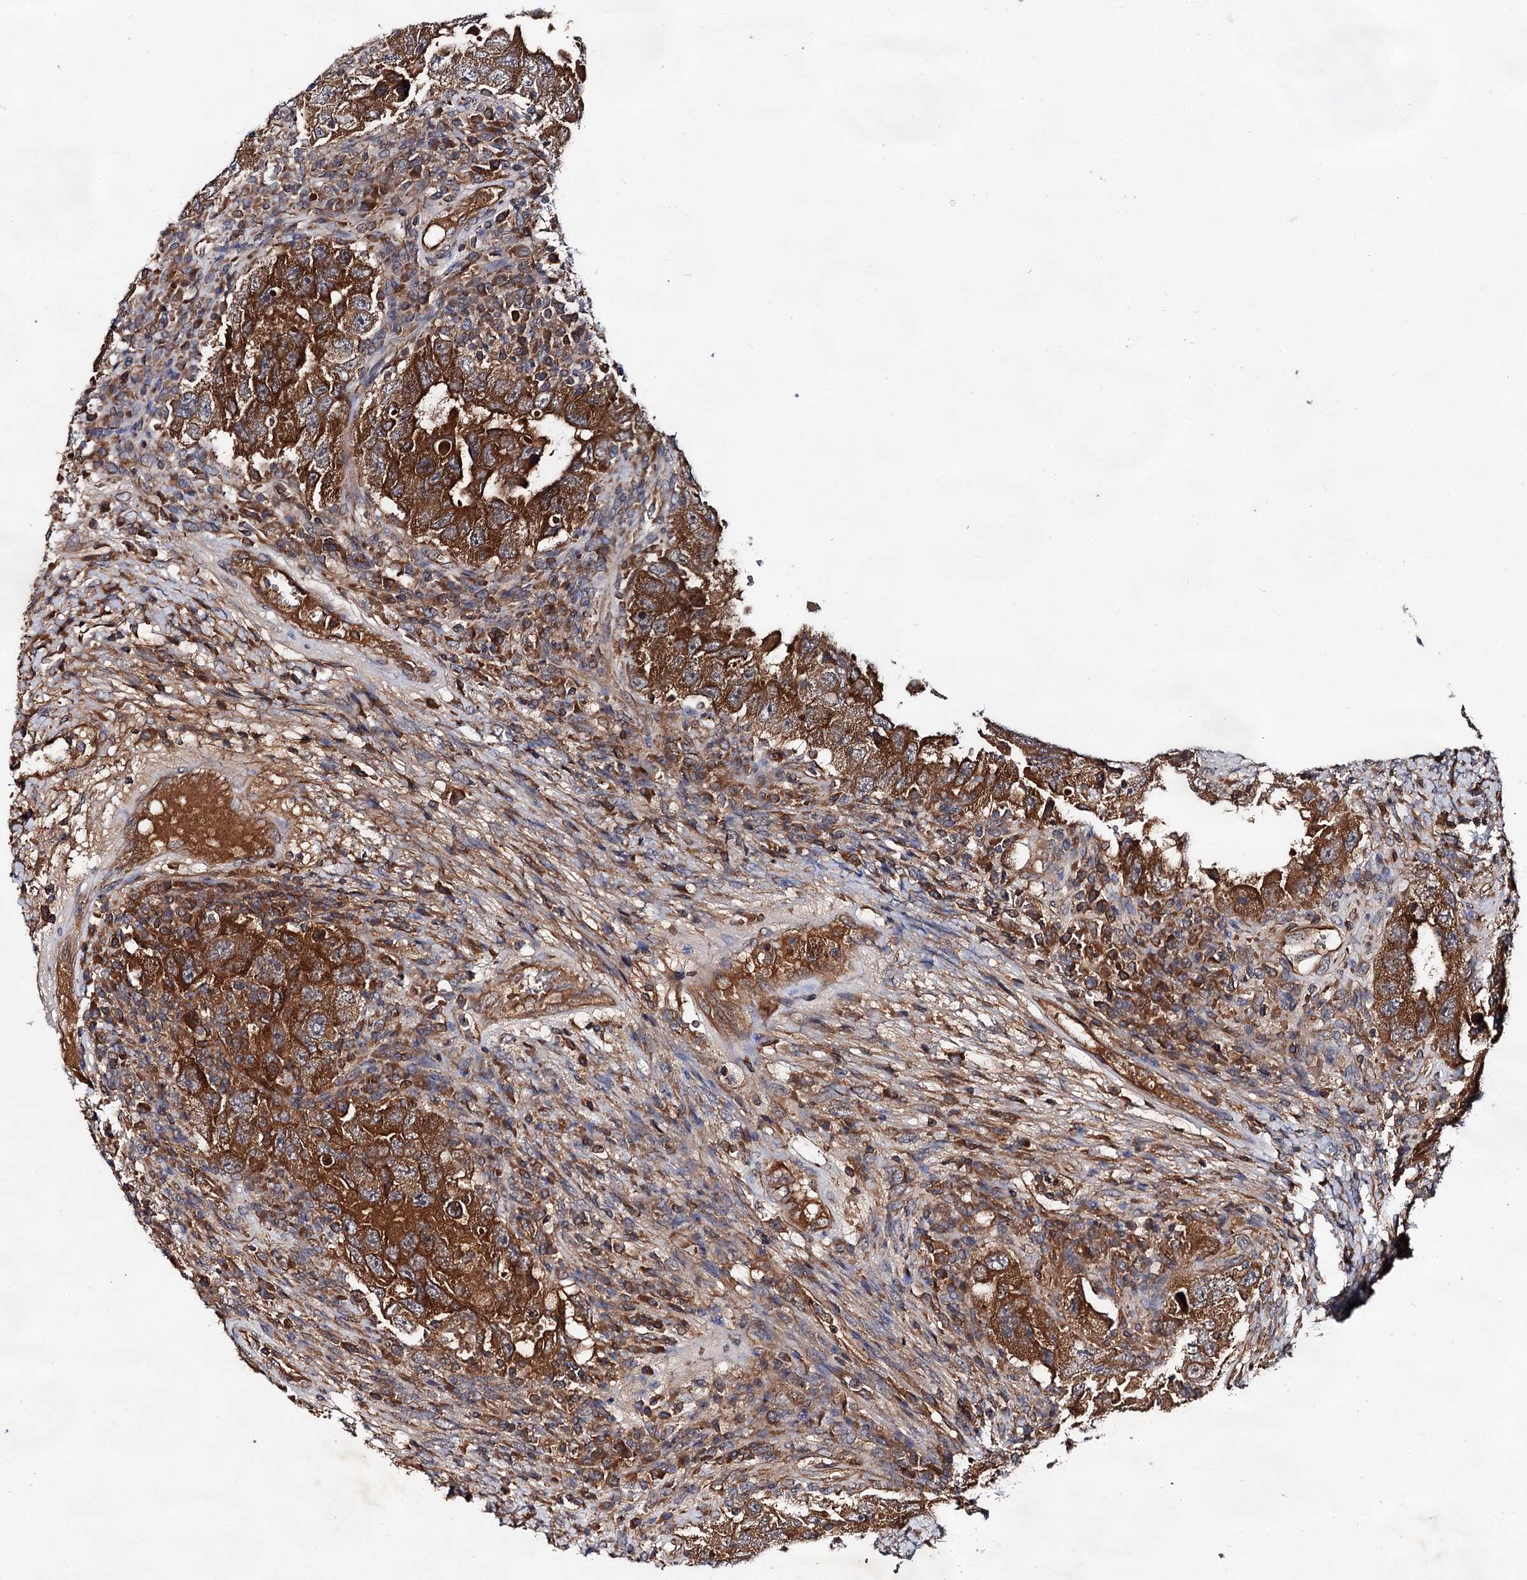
{"staining": {"intensity": "strong", "quantity": ">75%", "location": "cytoplasmic/membranous"}, "tissue": "testis cancer", "cell_type": "Tumor cells", "image_type": "cancer", "snomed": [{"axis": "morphology", "description": "Carcinoma, Embryonal, NOS"}, {"axis": "topography", "description": "Testis"}], "caption": "This is an image of immunohistochemistry (IHC) staining of testis cancer, which shows strong staining in the cytoplasmic/membranous of tumor cells.", "gene": "TEX9", "patient": {"sex": "male", "age": 26}}